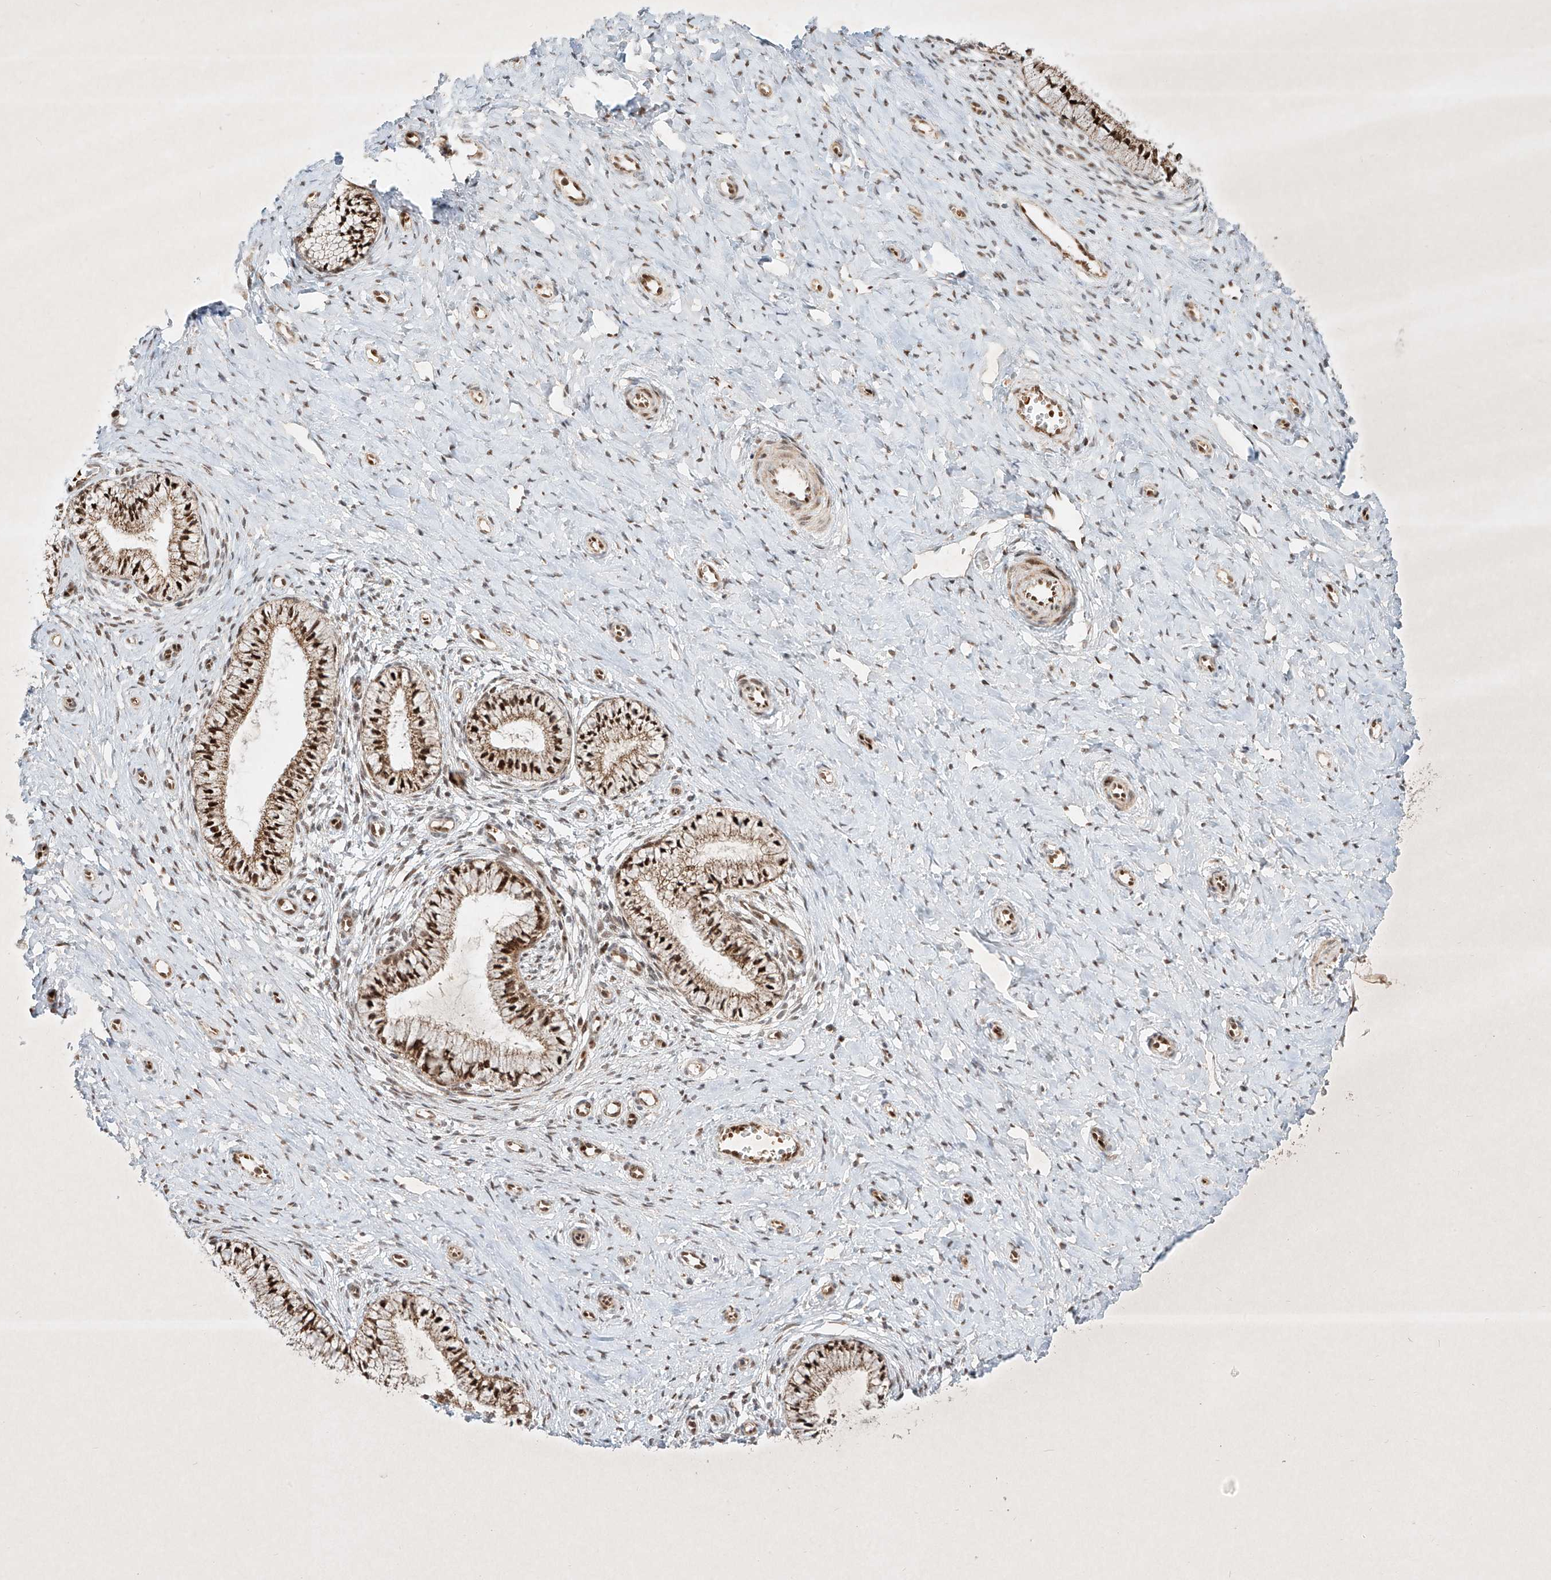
{"staining": {"intensity": "strong", "quantity": ">75%", "location": "cytoplasmic/membranous,nuclear"}, "tissue": "cervix", "cell_type": "Glandular cells", "image_type": "normal", "snomed": [{"axis": "morphology", "description": "Normal tissue, NOS"}, {"axis": "topography", "description": "Cervix"}], "caption": "Immunohistochemistry histopathology image of normal cervix: cervix stained using immunohistochemistry (IHC) exhibits high levels of strong protein expression localized specifically in the cytoplasmic/membranous,nuclear of glandular cells, appearing as a cytoplasmic/membranous,nuclear brown color.", "gene": "EPG5", "patient": {"sex": "female", "age": 36}}